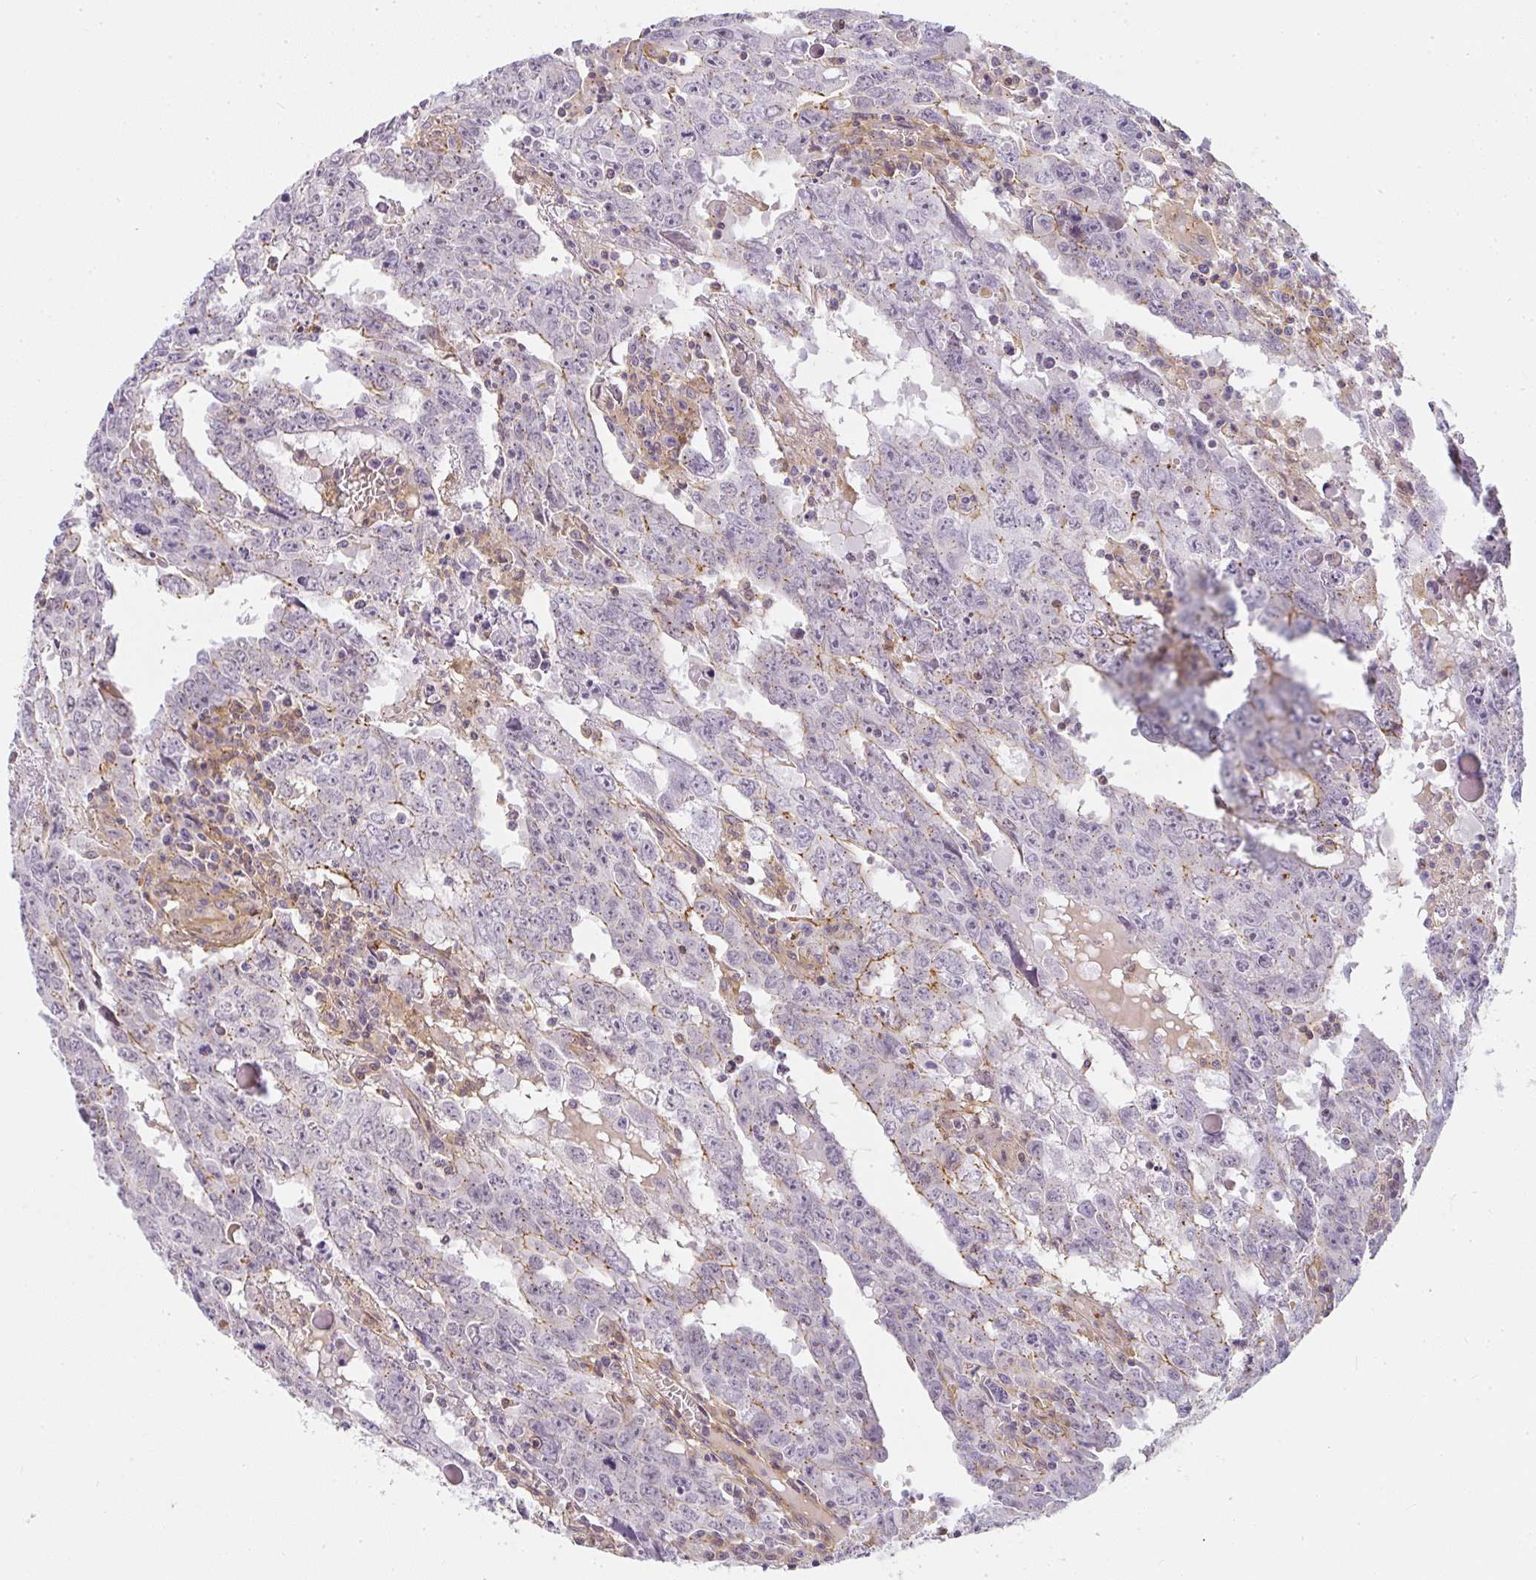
{"staining": {"intensity": "moderate", "quantity": "<25%", "location": "cytoplasmic/membranous"}, "tissue": "testis cancer", "cell_type": "Tumor cells", "image_type": "cancer", "snomed": [{"axis": "morphology", "description": "Carcinoma, Embryonal, NOS"}, {"axis": "topography", "description": "Testis"}], "caption": "Immunohistochemical staining of human testis cancer exhibits moderate cytoplasmic/membranous protein positivity in about <25% of tumor cells.", "gene": "SULF1", "patient": {"sex": "male", "age": 22}}